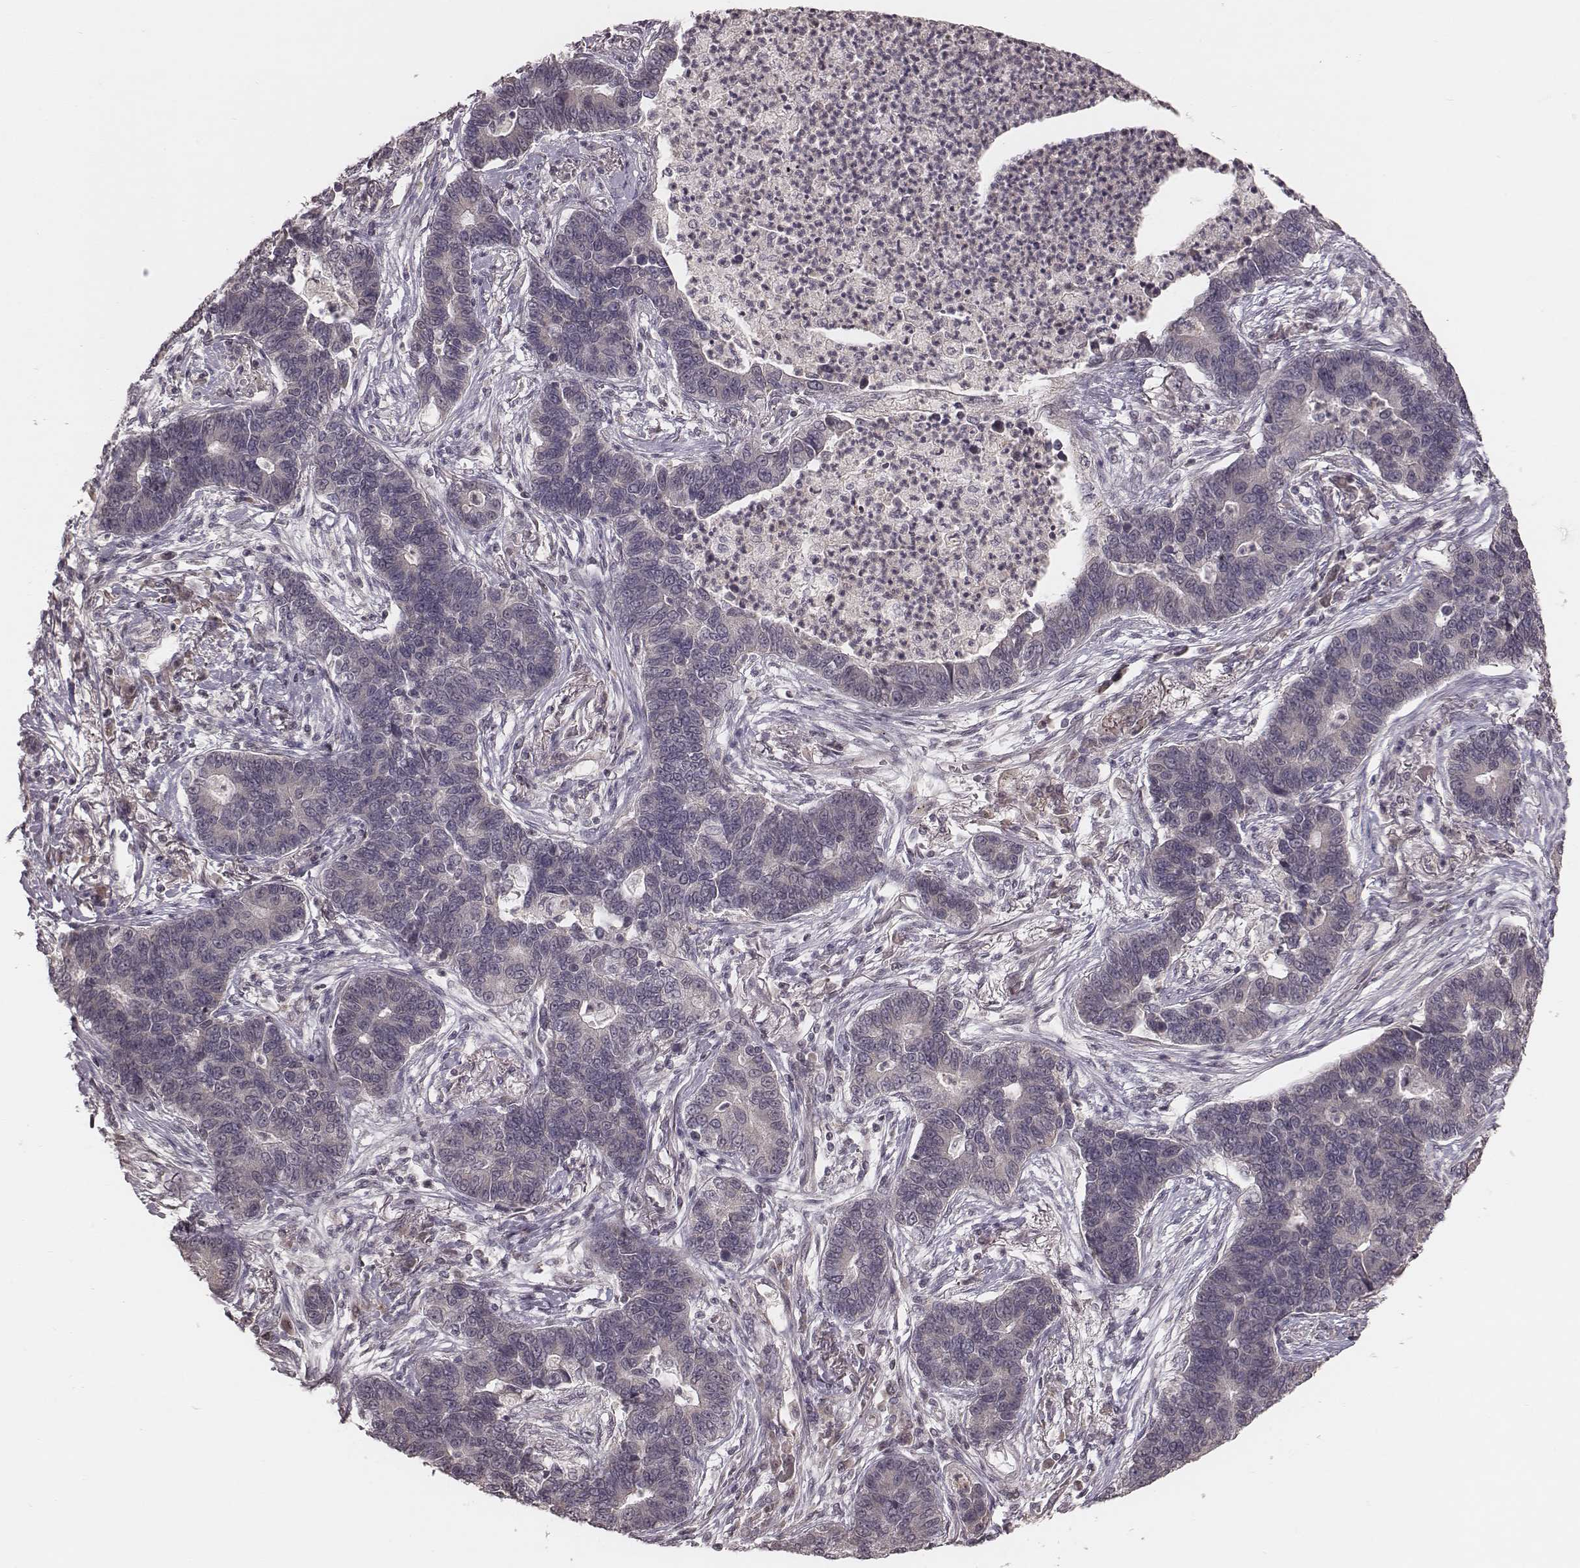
{"staining": {"intensity": "negative", "quantity": "none", "location": "none"}, "tissue": "lung cancer", "cell_type": "Tumor cells", "image_type": "cancer", "snomed": [{"axis": "morphology", "description": "Adenocarcinoma, NOS"}, {"axis": "topography", "description": "Lung"}], "caption": "This is a image of IHC staining of adenocarcinoma (lung), which shows no expression in tumor cells.", "gene": "IL5", "patient": {"sex": "female", "age": 57}}